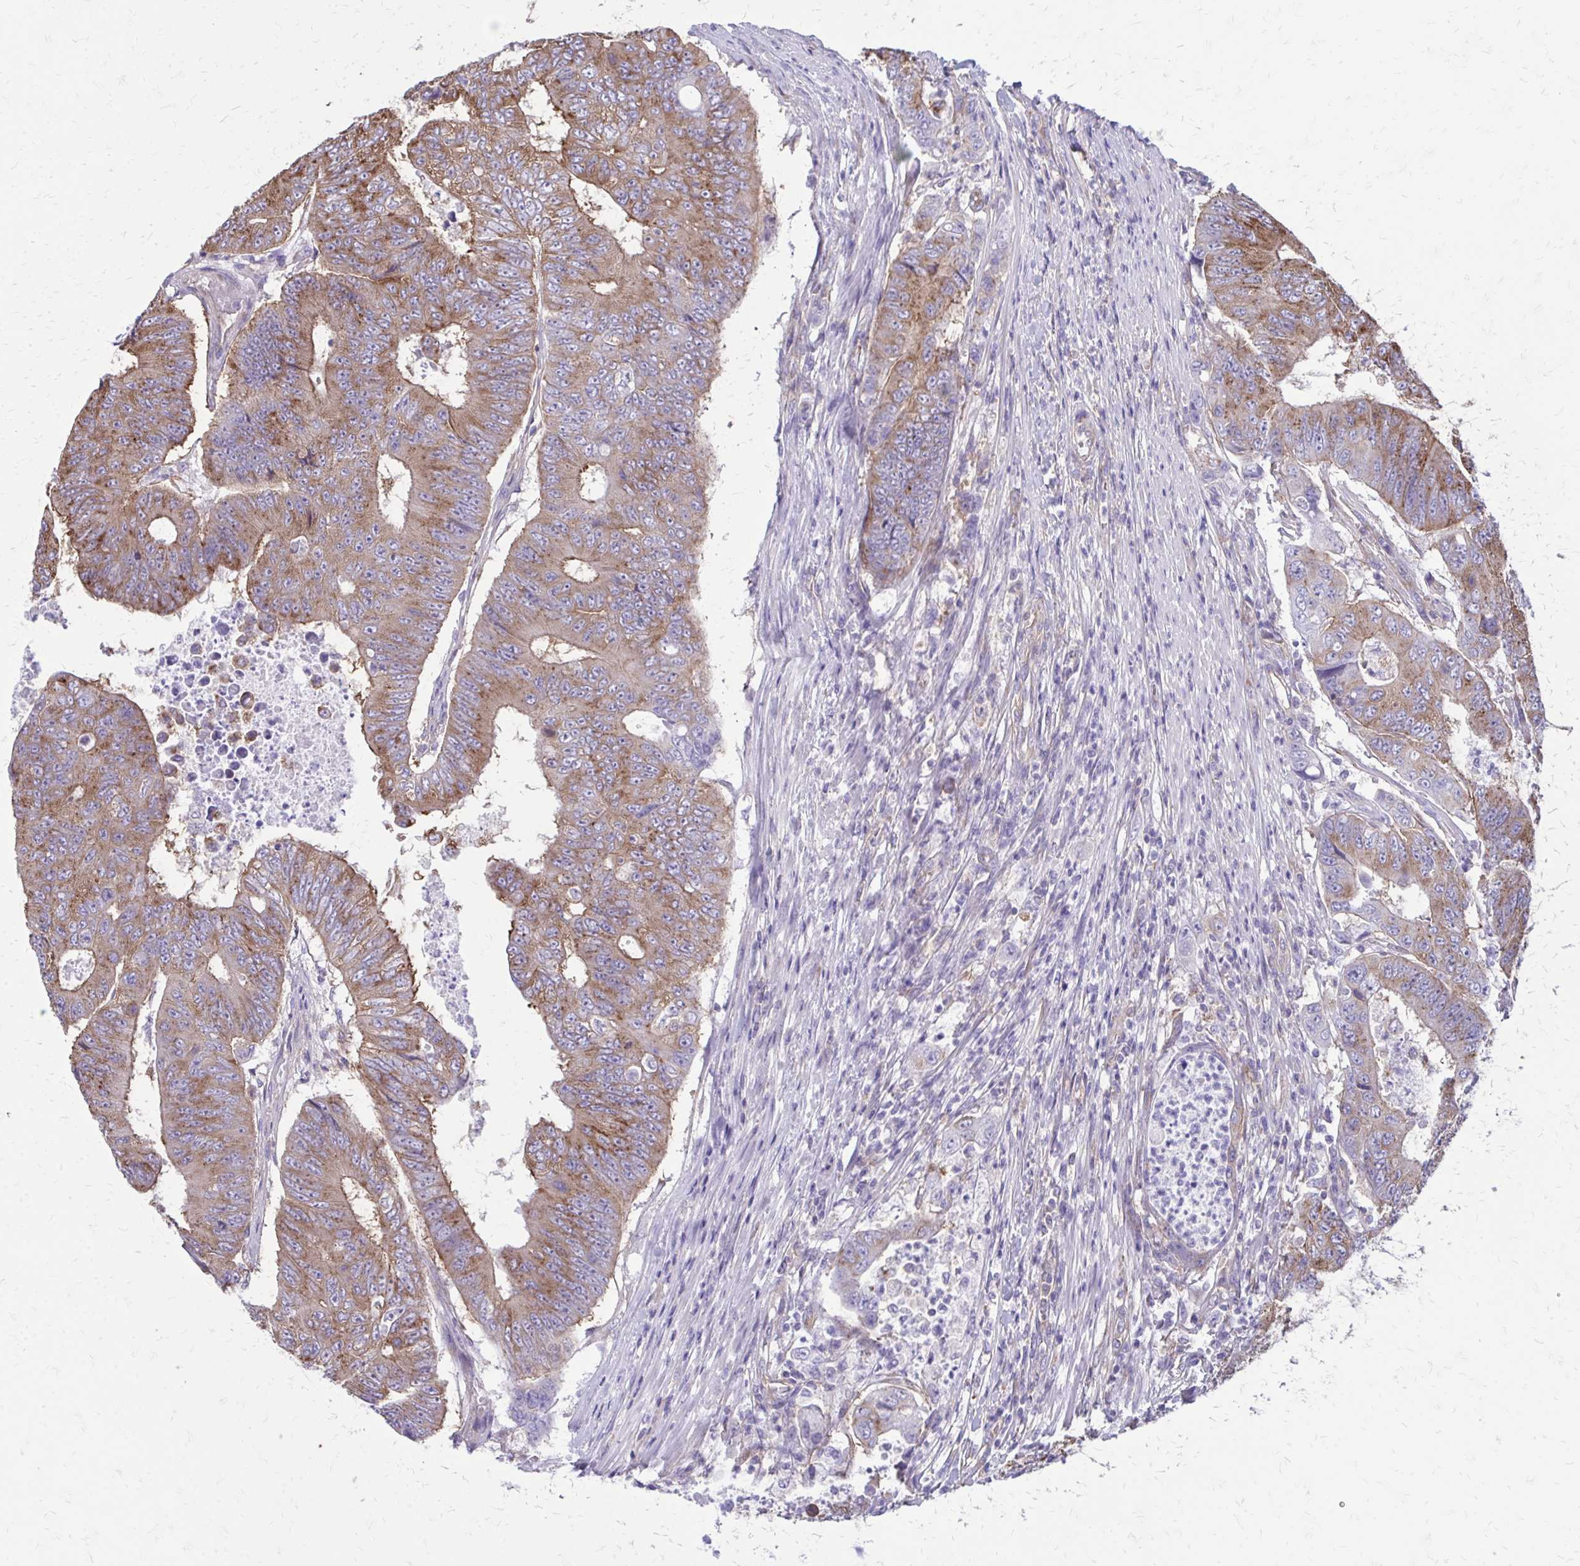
{"staining": {"intensity": "moderate", "quantity": ">75%", "location": "cytoplasmic/membranous"}, "tissue": "colorectal cancer", "cell_type": "Tumor cells", "image_type": "cancer", "snomed": [{"axis": "morphology", "description": "Adenocarcinoma, NOS"}, {"axis": "topography", "description": "Colon"}], "caption": "Colorectal cancer (adenocarcinoma) was stained to show a protein in brown. There is medium levels of moderate cytoplasmic/membranous staining in approximately >75% of tumor cells.", "gene": "CLTA", "patient": {"sex": "female", "age": 48}}